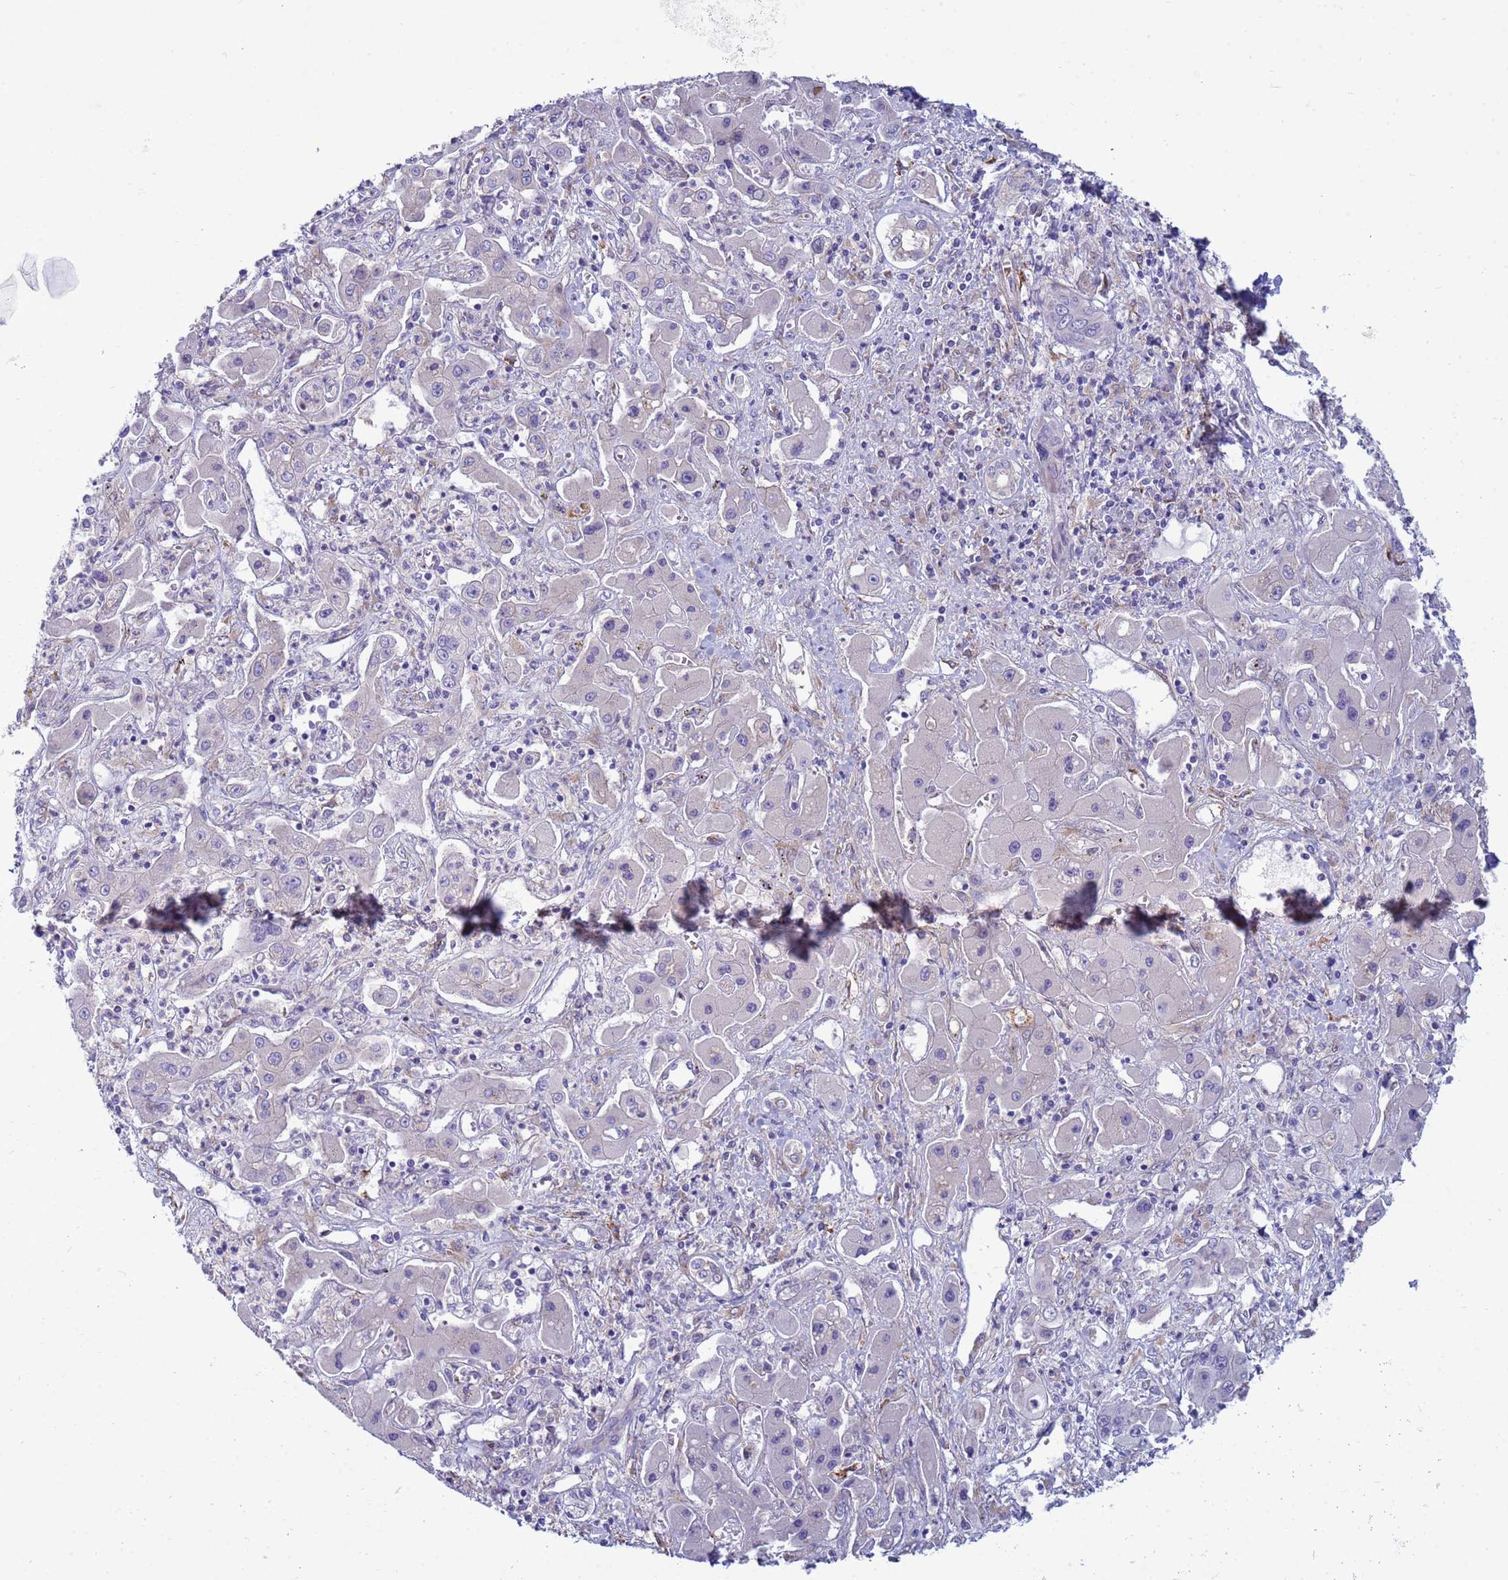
{"staining": {"intensity": "negative", "quantity": "none", "location": "none"}, "tissue": "liver cancer", "cell_type": "Tumor cells", "image_type": "cancer", "snomed": [{"axis": "morphology", "description": "Cholangiocarcinoma"}, {"axis": "topography", "description": "Liver"}], "caption": "This is an immunohistochemistry photomicrograph of liver cholangiocarcinoma. There is no expression in tumor cells.", "gene": "TRPC6", "patient": {"sex": "male", "age": 67}}